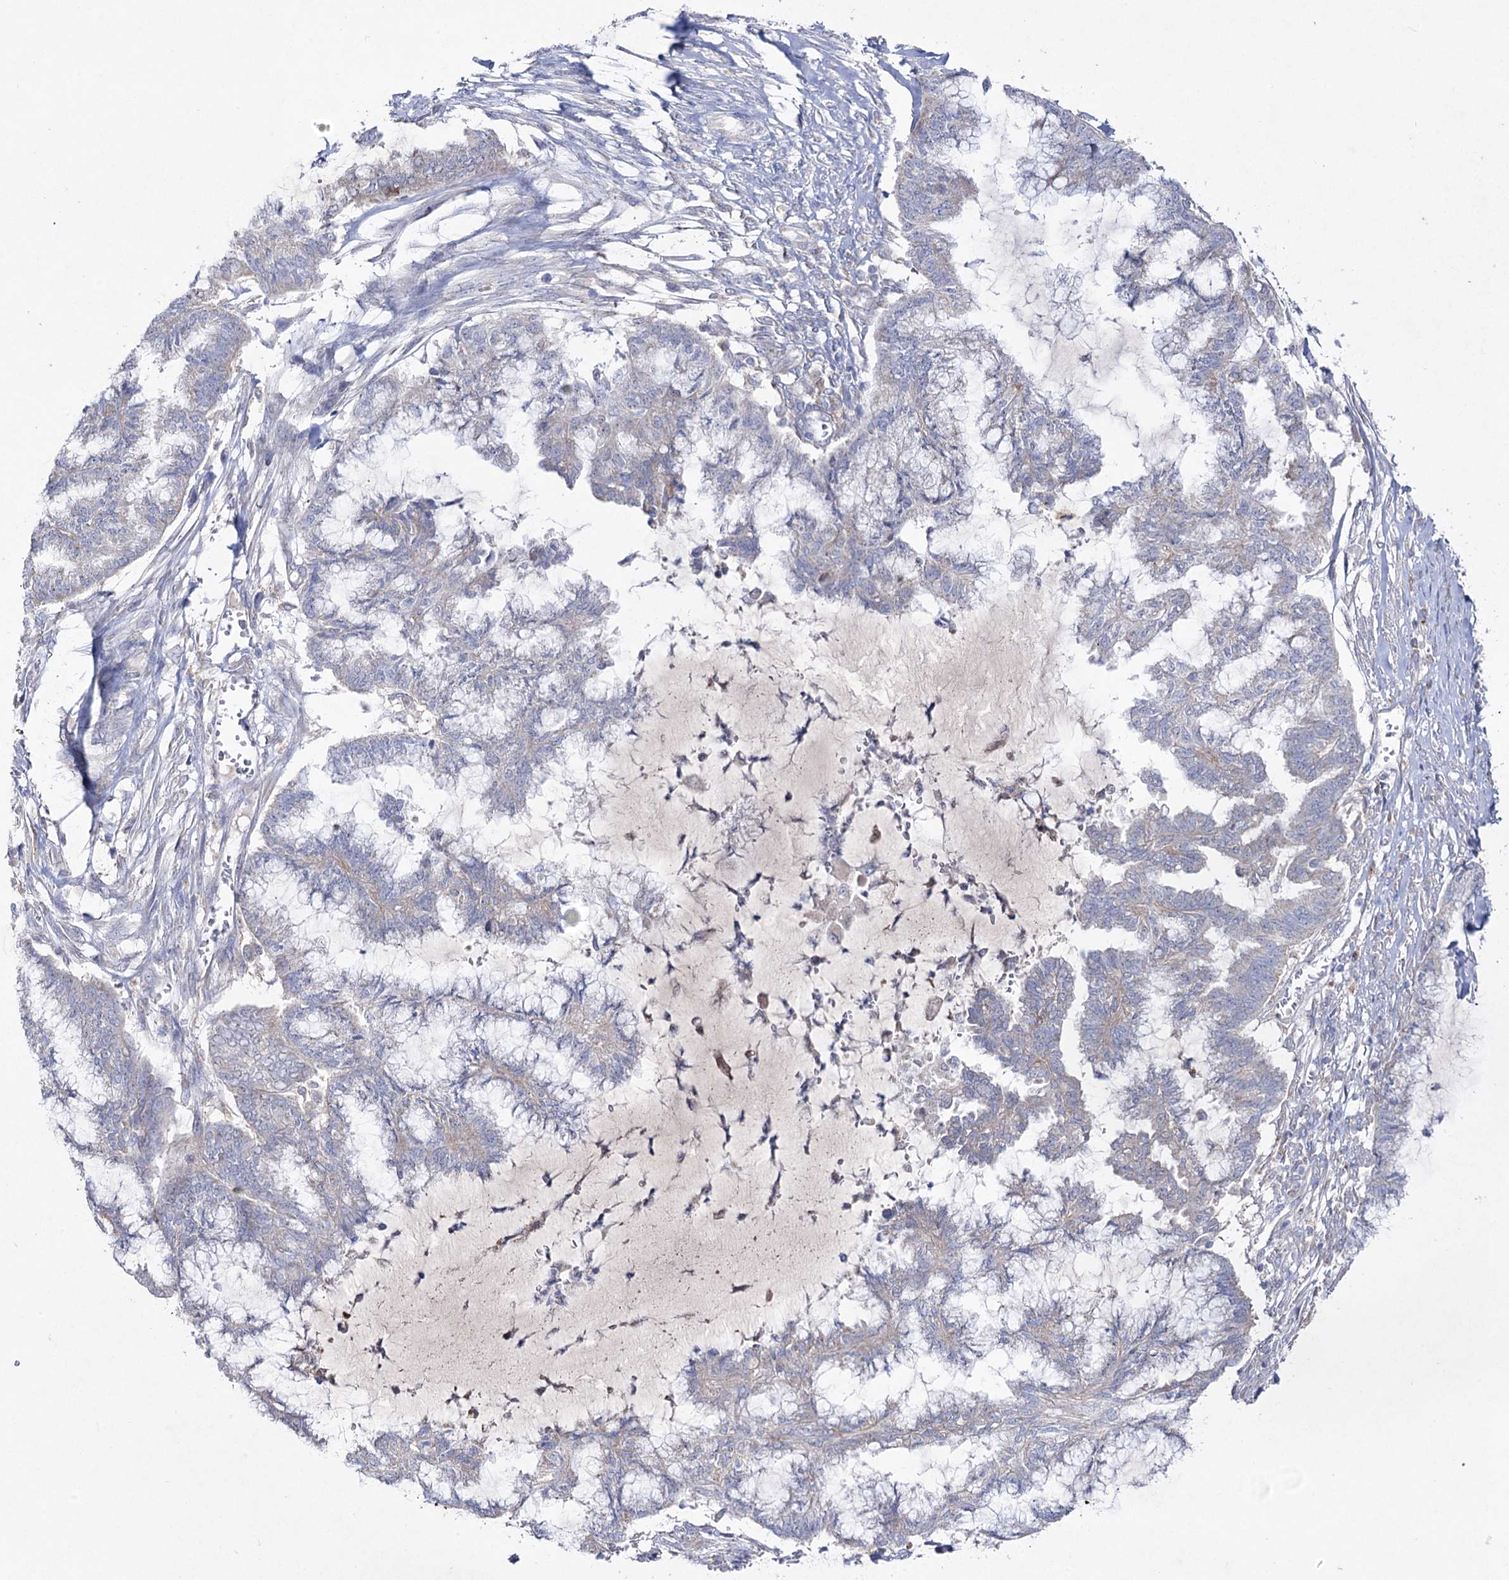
{"staining": {"intensity": "weak", "quantity": "<25%", "location": "cytoplasmic/membranous"}, "tissue": "endometrial cancer", "cell_type": "Tumor cells", "image_type": "cancer", "snomed": [{"axis": "morphology", "description": "Adenocarcinoma, NOS"}, {"axis": "topography", "description": "Endometrium"}], "caption": "Human adenocarcinoma (endometrial) stained for a protein using immunohistochemistry (IHC) demonstrates no expression in tumor cells.", "gene": "NAGLU", "patient": {"sex": "female", "age": 86}}